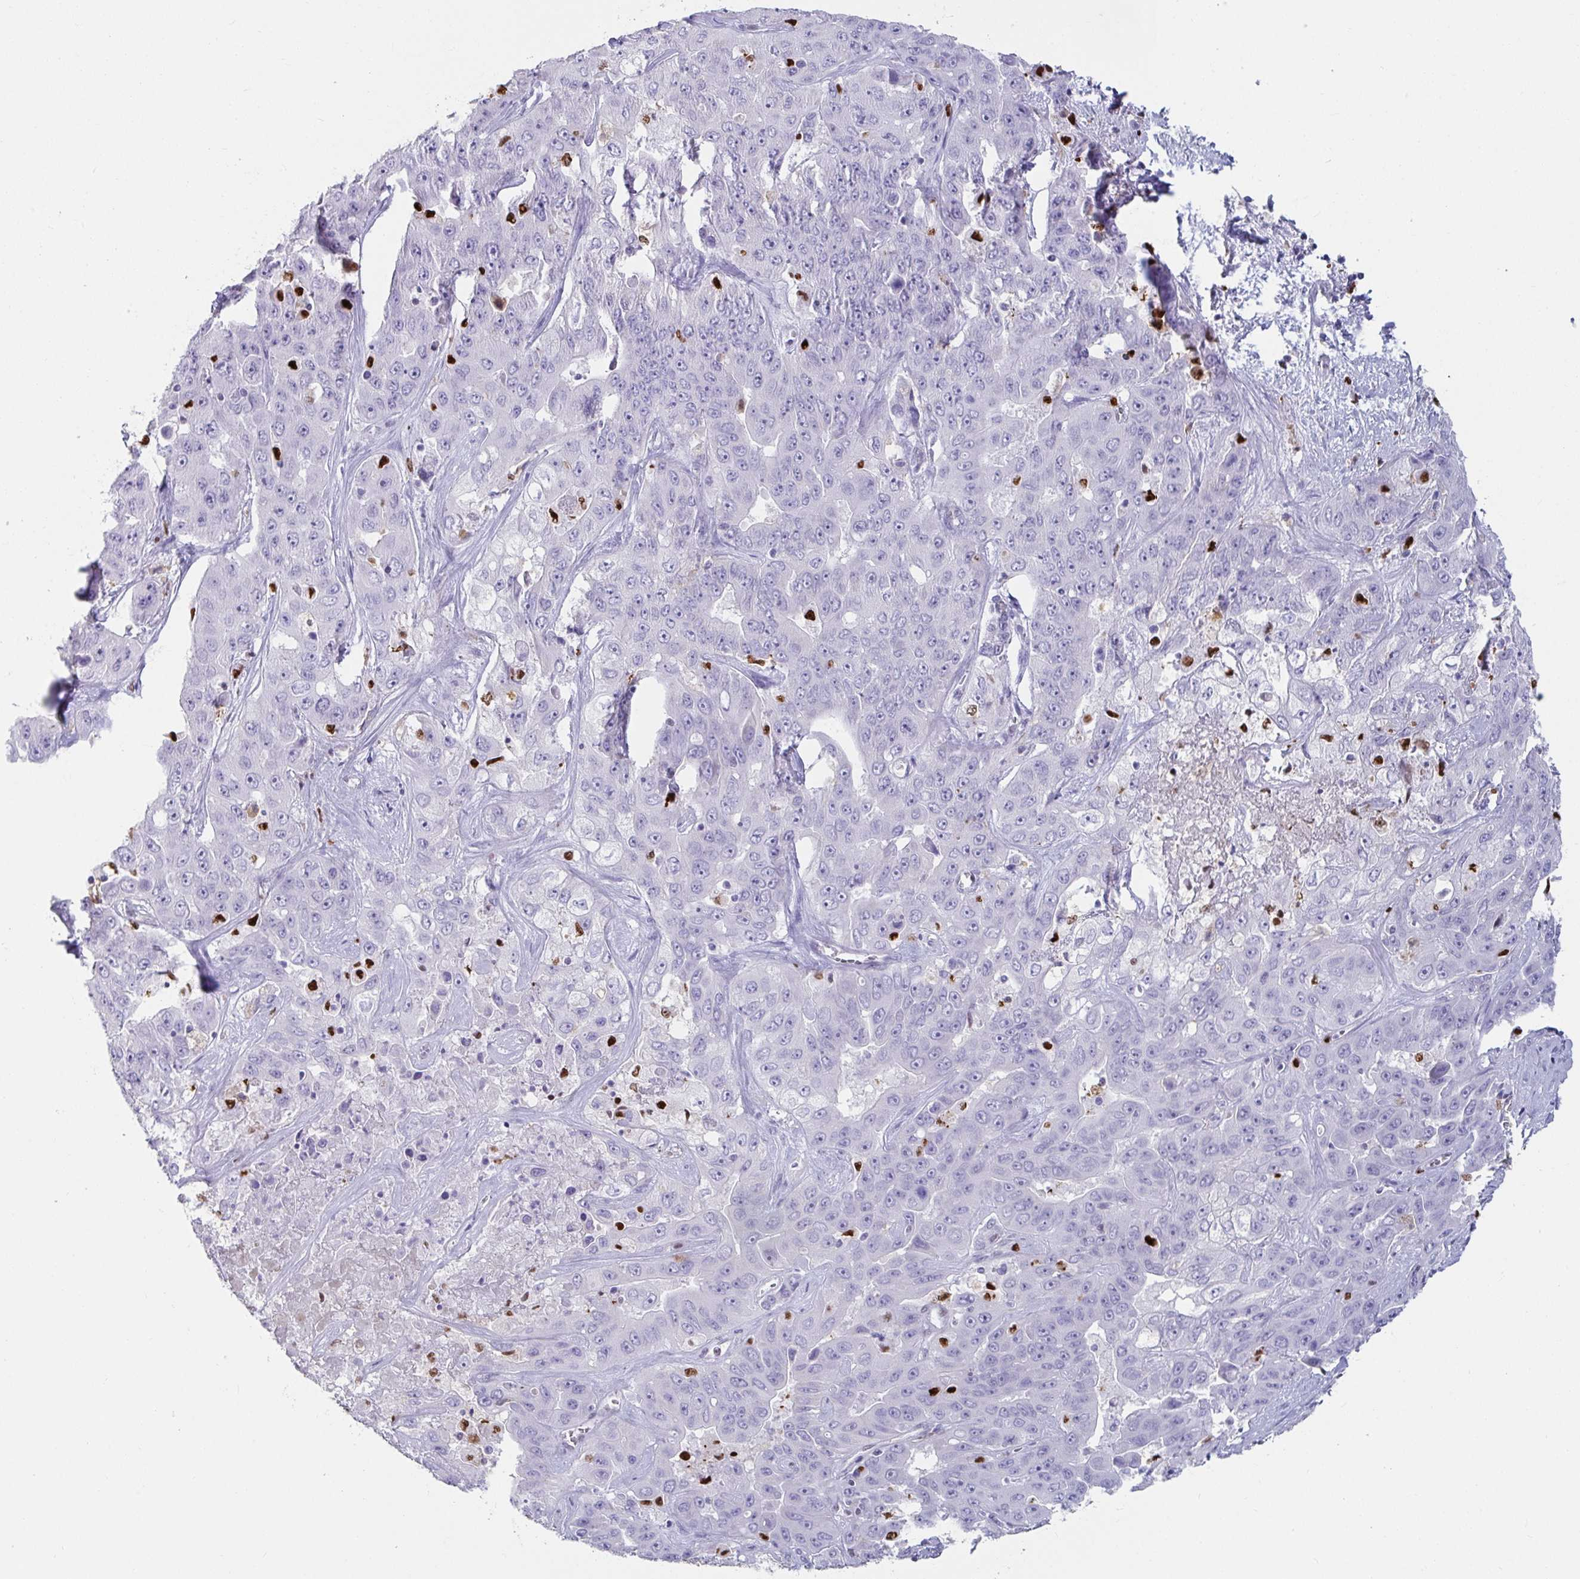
{"staining": {"intensity": "negative", "quantity": "none", "location": "none"}, "tissue": "liver cancer", "cell_type": "Tumor cells", "image_type": "cancer", "snomed": [{"axis": "morphology", "description": "Cholangiocarcinoma"}, {"axis": "topography", "description": "Liver"}], "caption": "Tumor cells are negative for brown protein staining in liver cancer (cholangiocarcinoma).", "gene": "ZNF586", "patient": {"sex": "female", "age": 52}}